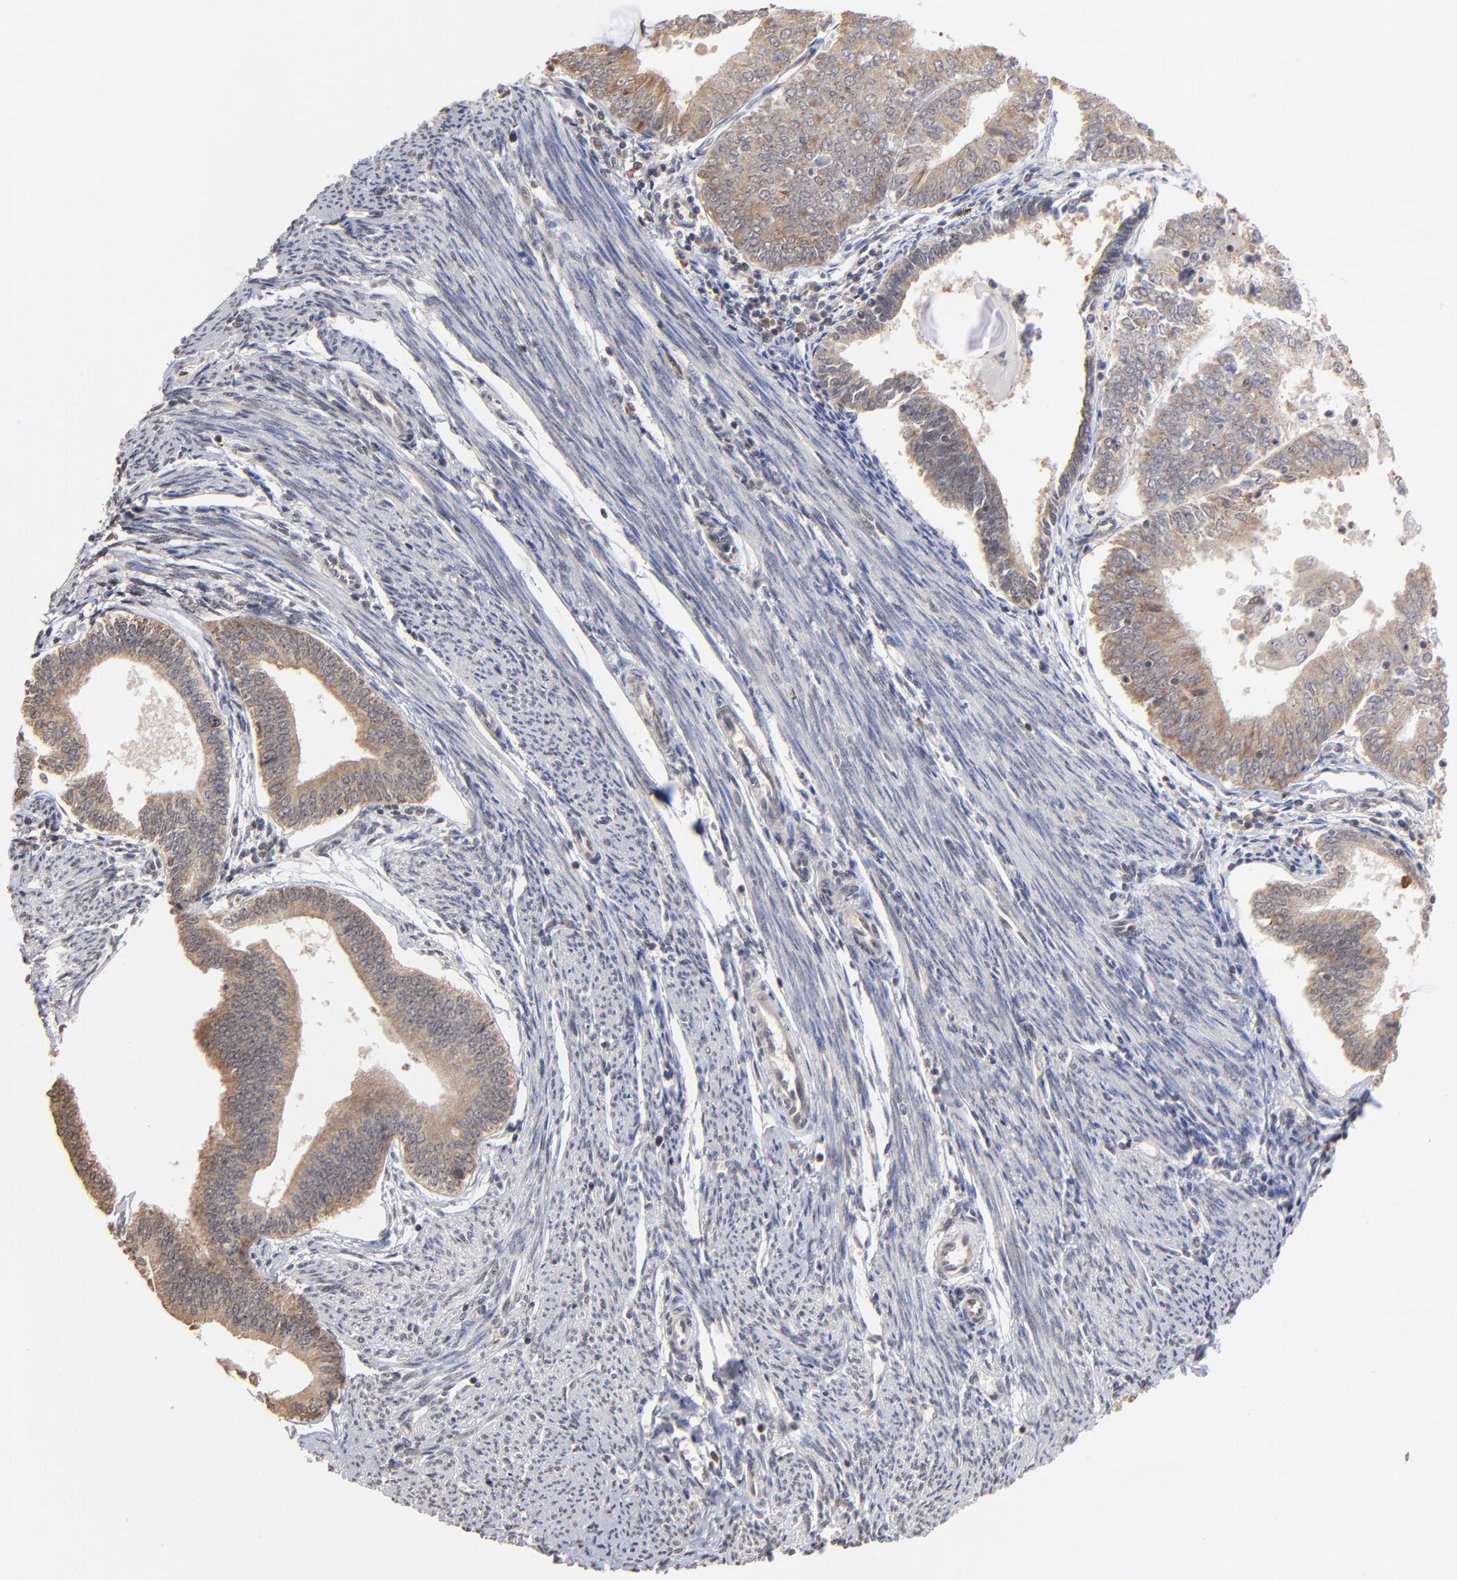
{"staining": {"intensity": "weak", "quantity": ">75%", "location": "cytoplasmic/membranous"}, "tissue": "endometrial cancer", "cell_type": "Tumor cells", "image_type": "cancer", "snomed": [{"axis": "morphology", "description": "Adenocarcinoma, NOS"}, {"axis": "topography", "description": "Endometrium"}], "caption": "This image displays IHC staining of human adenocarcinoma (endometrial), with low weak cytoplasmic/membranous expression in about >75% of tumor cells.", "gene": "BRPF1", "patient": {"sex": "female", "age": 79}}